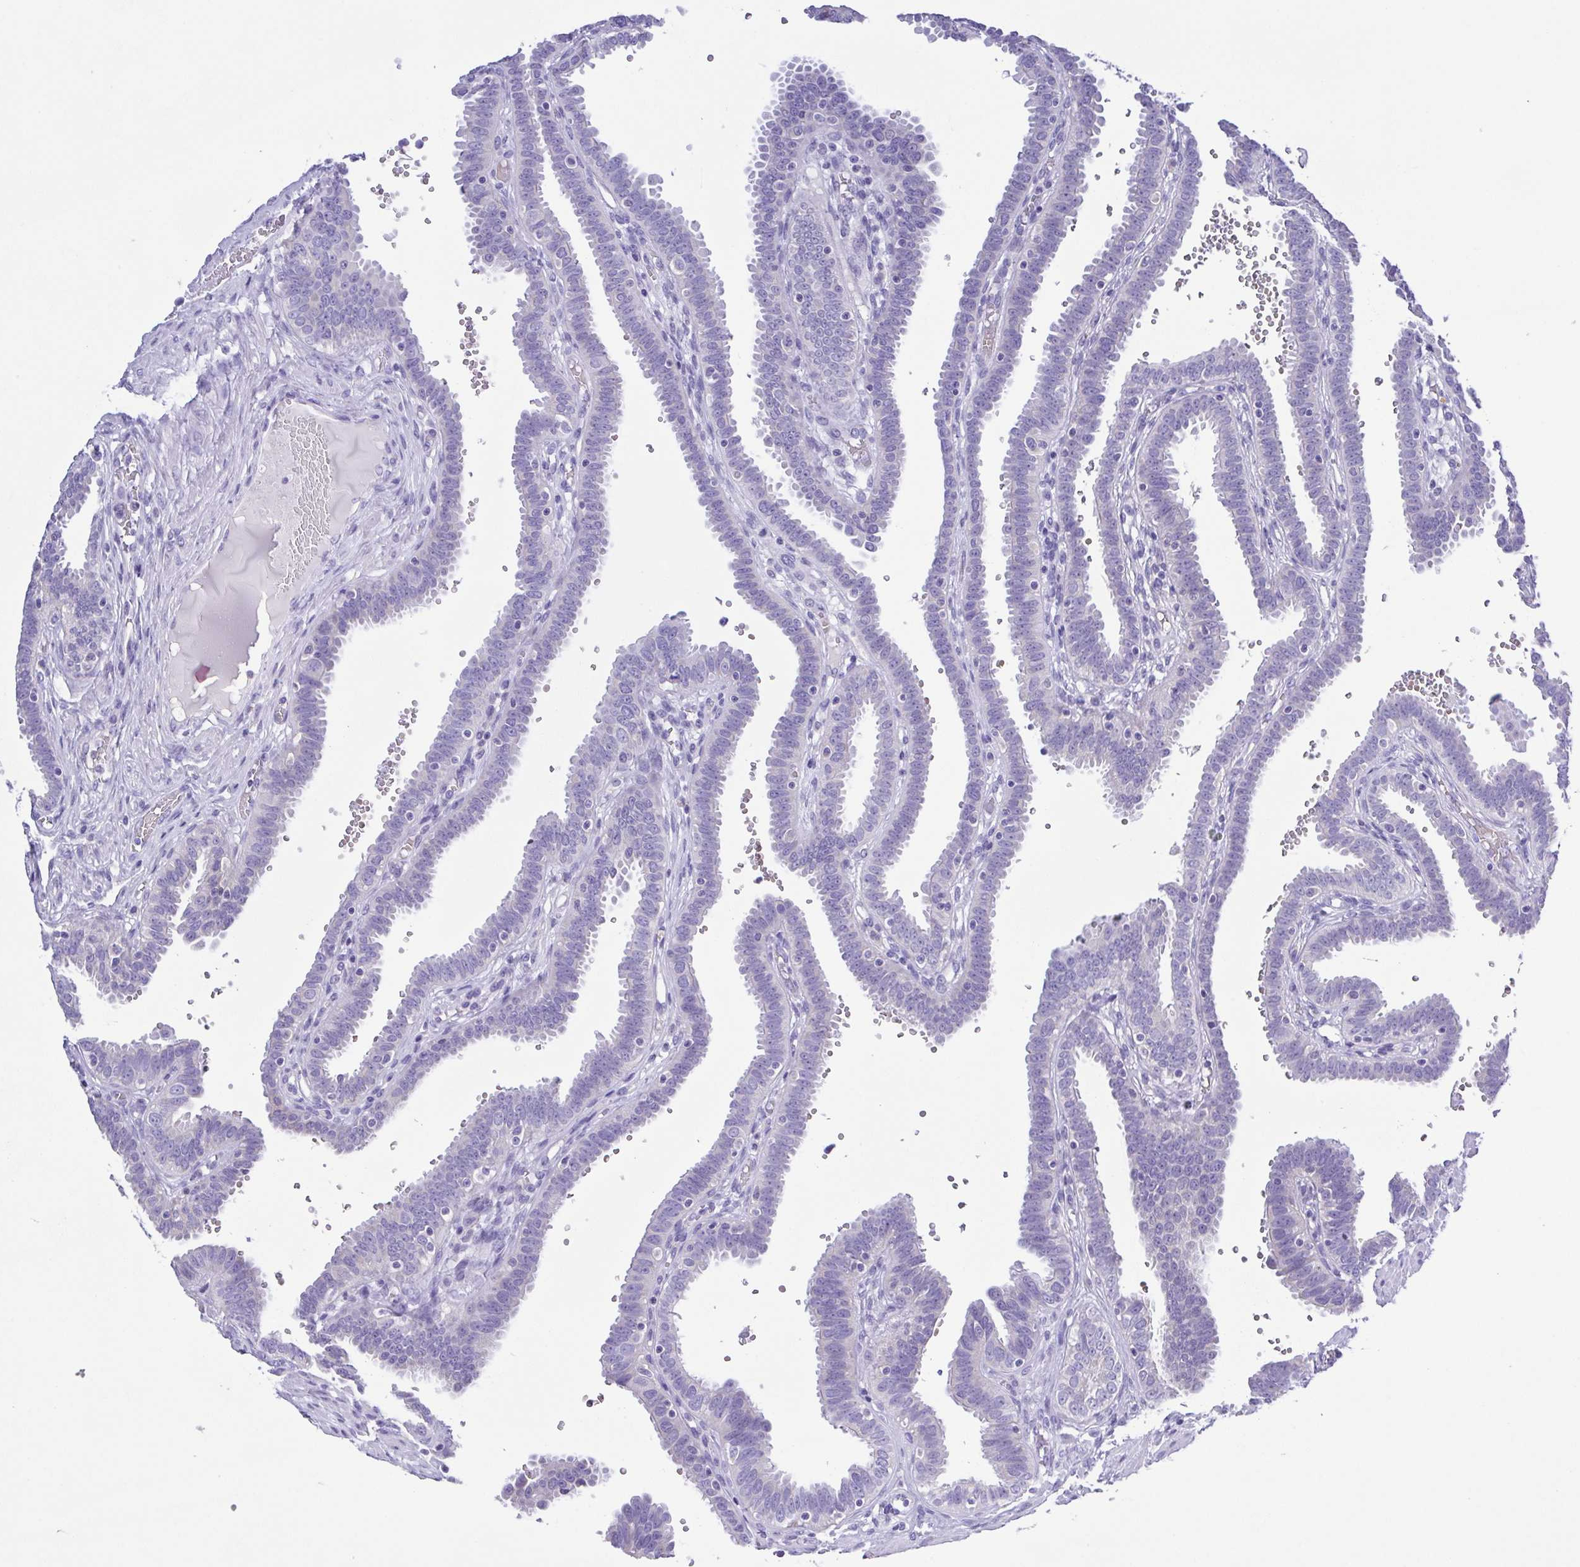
{"staining": {"intensity": "negative", "quantity": "none", "location": "none"}, "tissue": "fallopian tube", "cell_type": "Glandular cells", "image_type": "normal", "snomed": [{"axis": "morphology", "description": "Normal tissue, NOS"}, {"axis": "topography", "description": "Fallopian tube"}], "caption": "This is an immunohistochemistry micrograph of unremarkable human fallopian tube. There is no expression in glandular cells.", "gene": "CD72", "patient": {"sex": "female", "age": 37}}